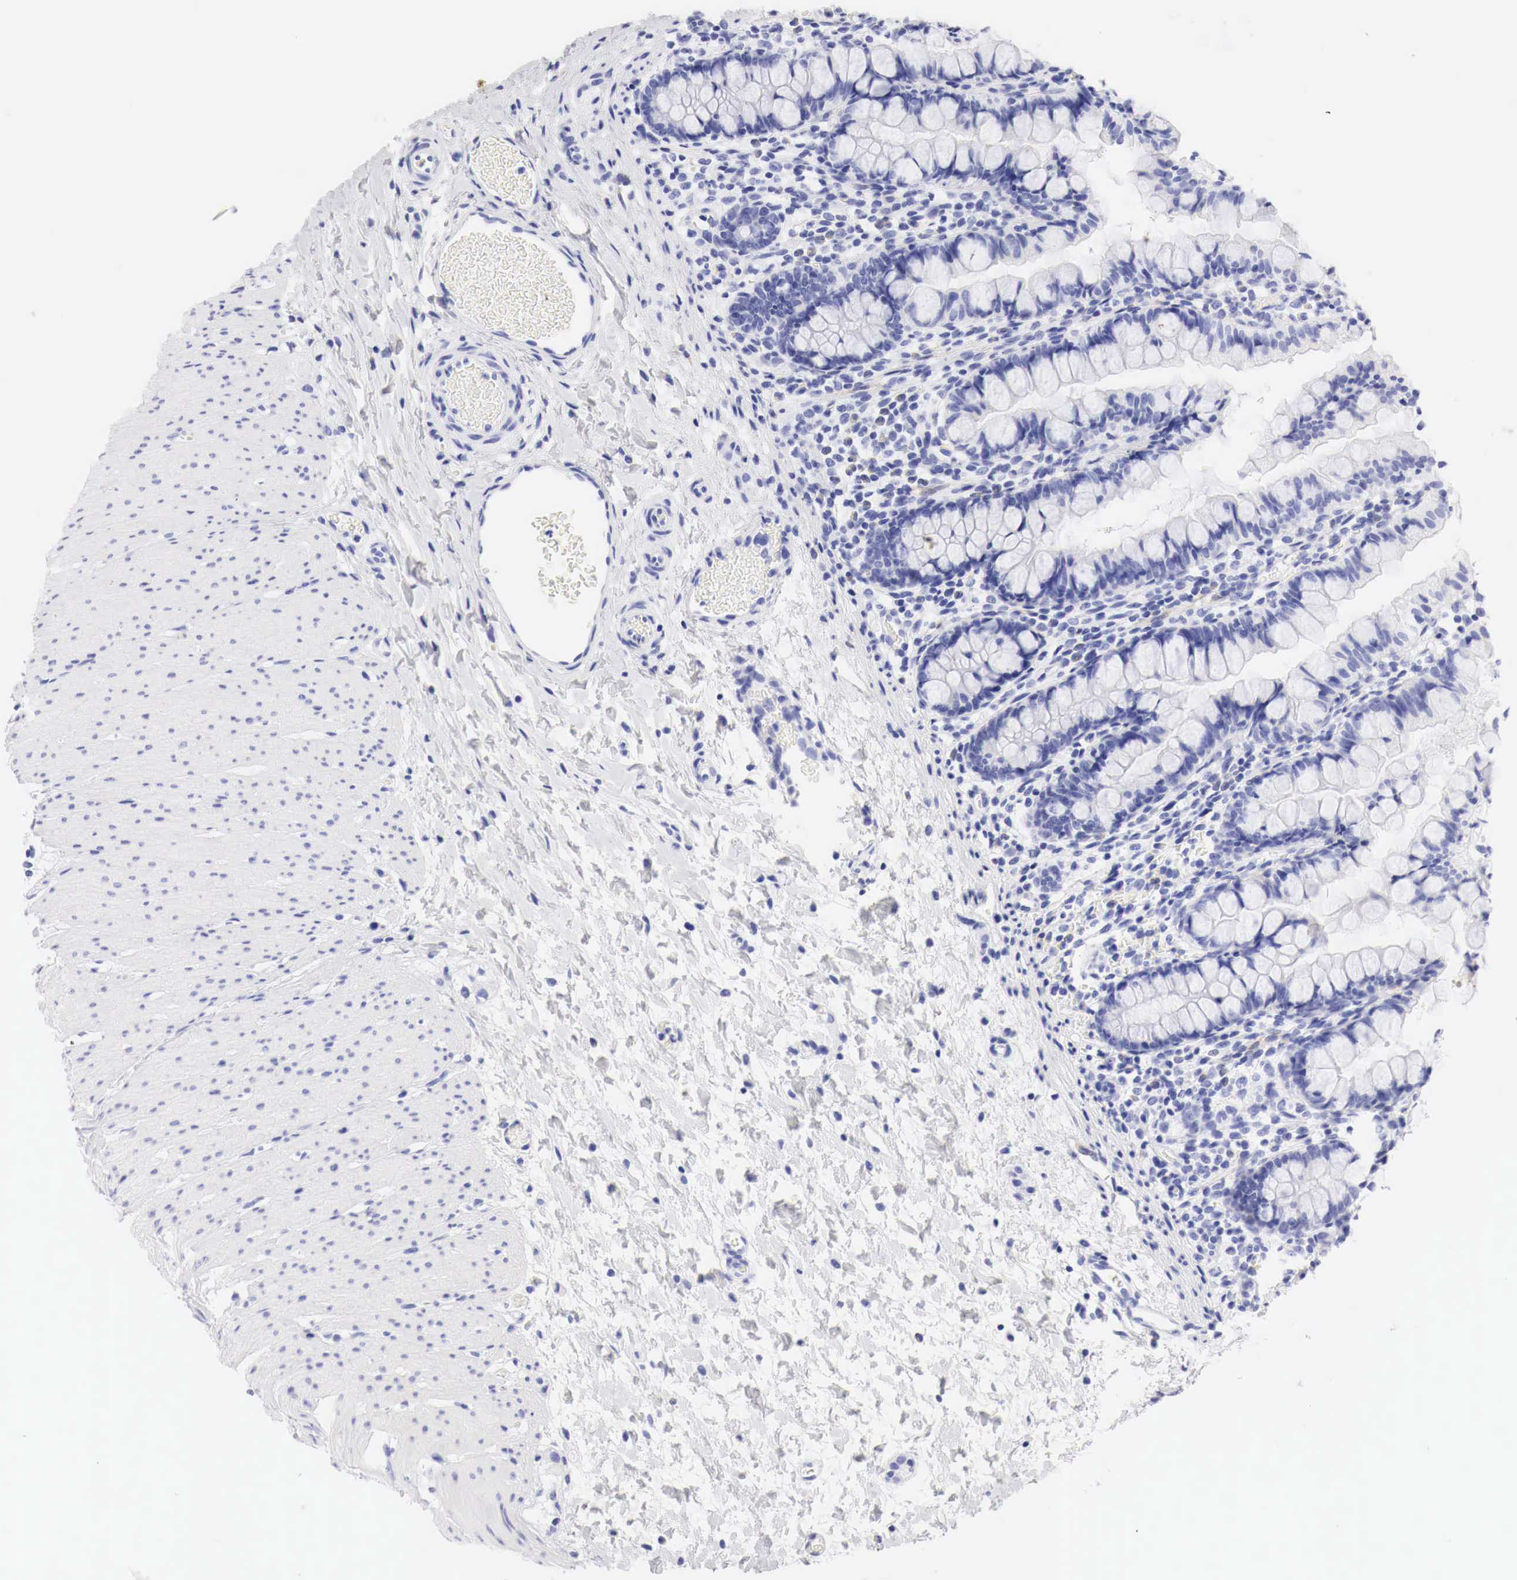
{"staining": {"intensity": "negative", "quantity": "none", "location": "none"}, "tissue": "small intestine", "cell_type": "Glandular cells", "image_type": "normal", "snomed": [{"axis": "morphology", "description": "Normal tissue, NOS"}, {"axis": "topography", "description": "Small intestine"}], "caption": "High power microscopy histopathology image of an immunohistochemistry (IHC) image of benign small intestine, revealing no significant expression in glandular cells.", "gene": "CDKN2A", "patient": {"sex": "male", "age": 1}}